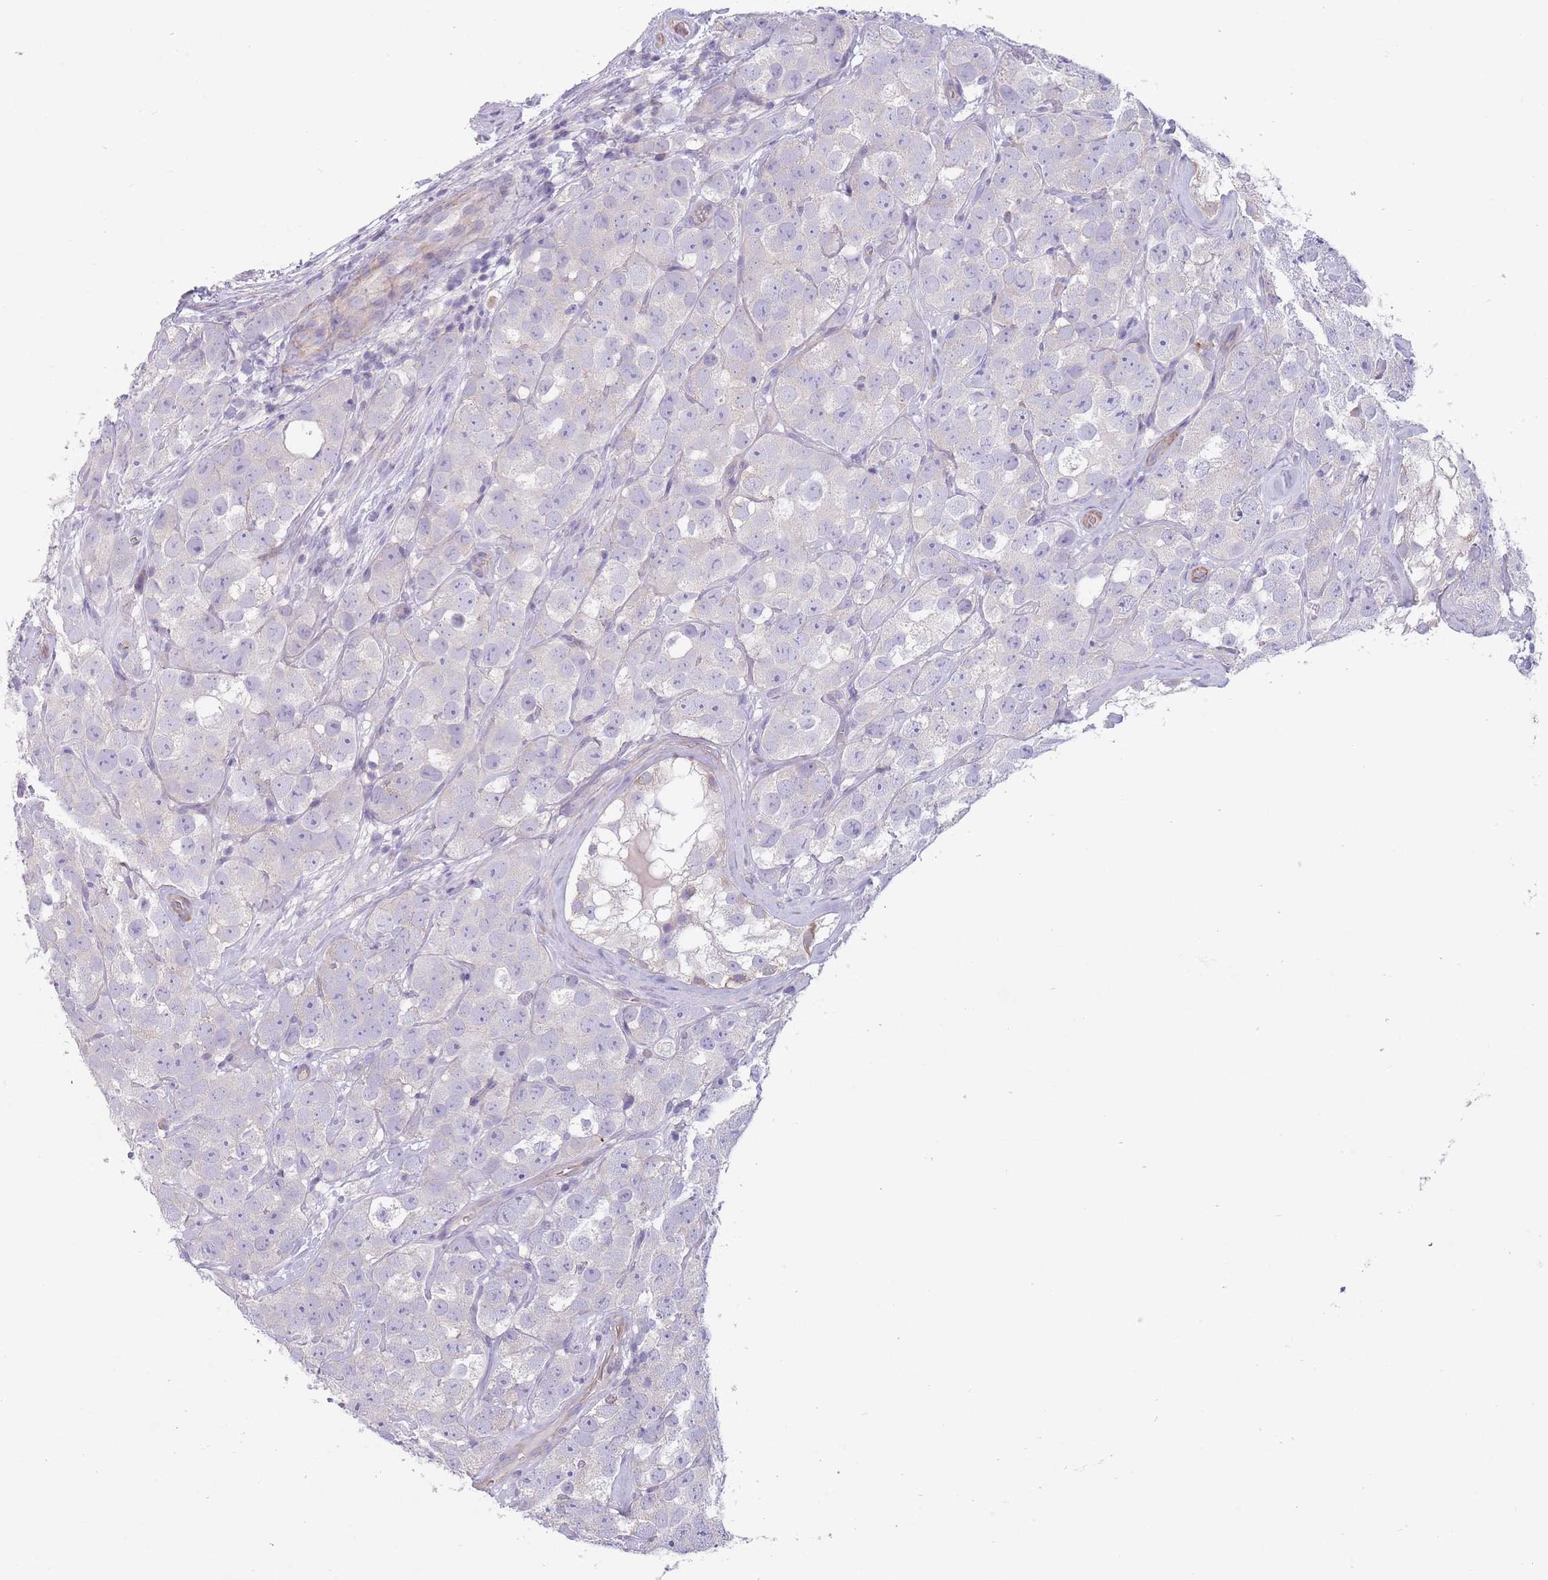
{"staining": {"intensity": "negative", "quantity": "none", "location": "none"}, "tissue": "testis cancer", "cell_type": "Tumor cells", "image_type": "cancer", "snomed": [{"axis": "morphology", "description": "Seminoma, NOS"}, {"axis": "topography", "description": "Testis"}], "caption": "IHC image of testis seminoma stained for a protein (brown), which reveals no positivity in tumor cells.", "gene": "PNPLA5", "patient": {"sex": "male", "age": 28}}